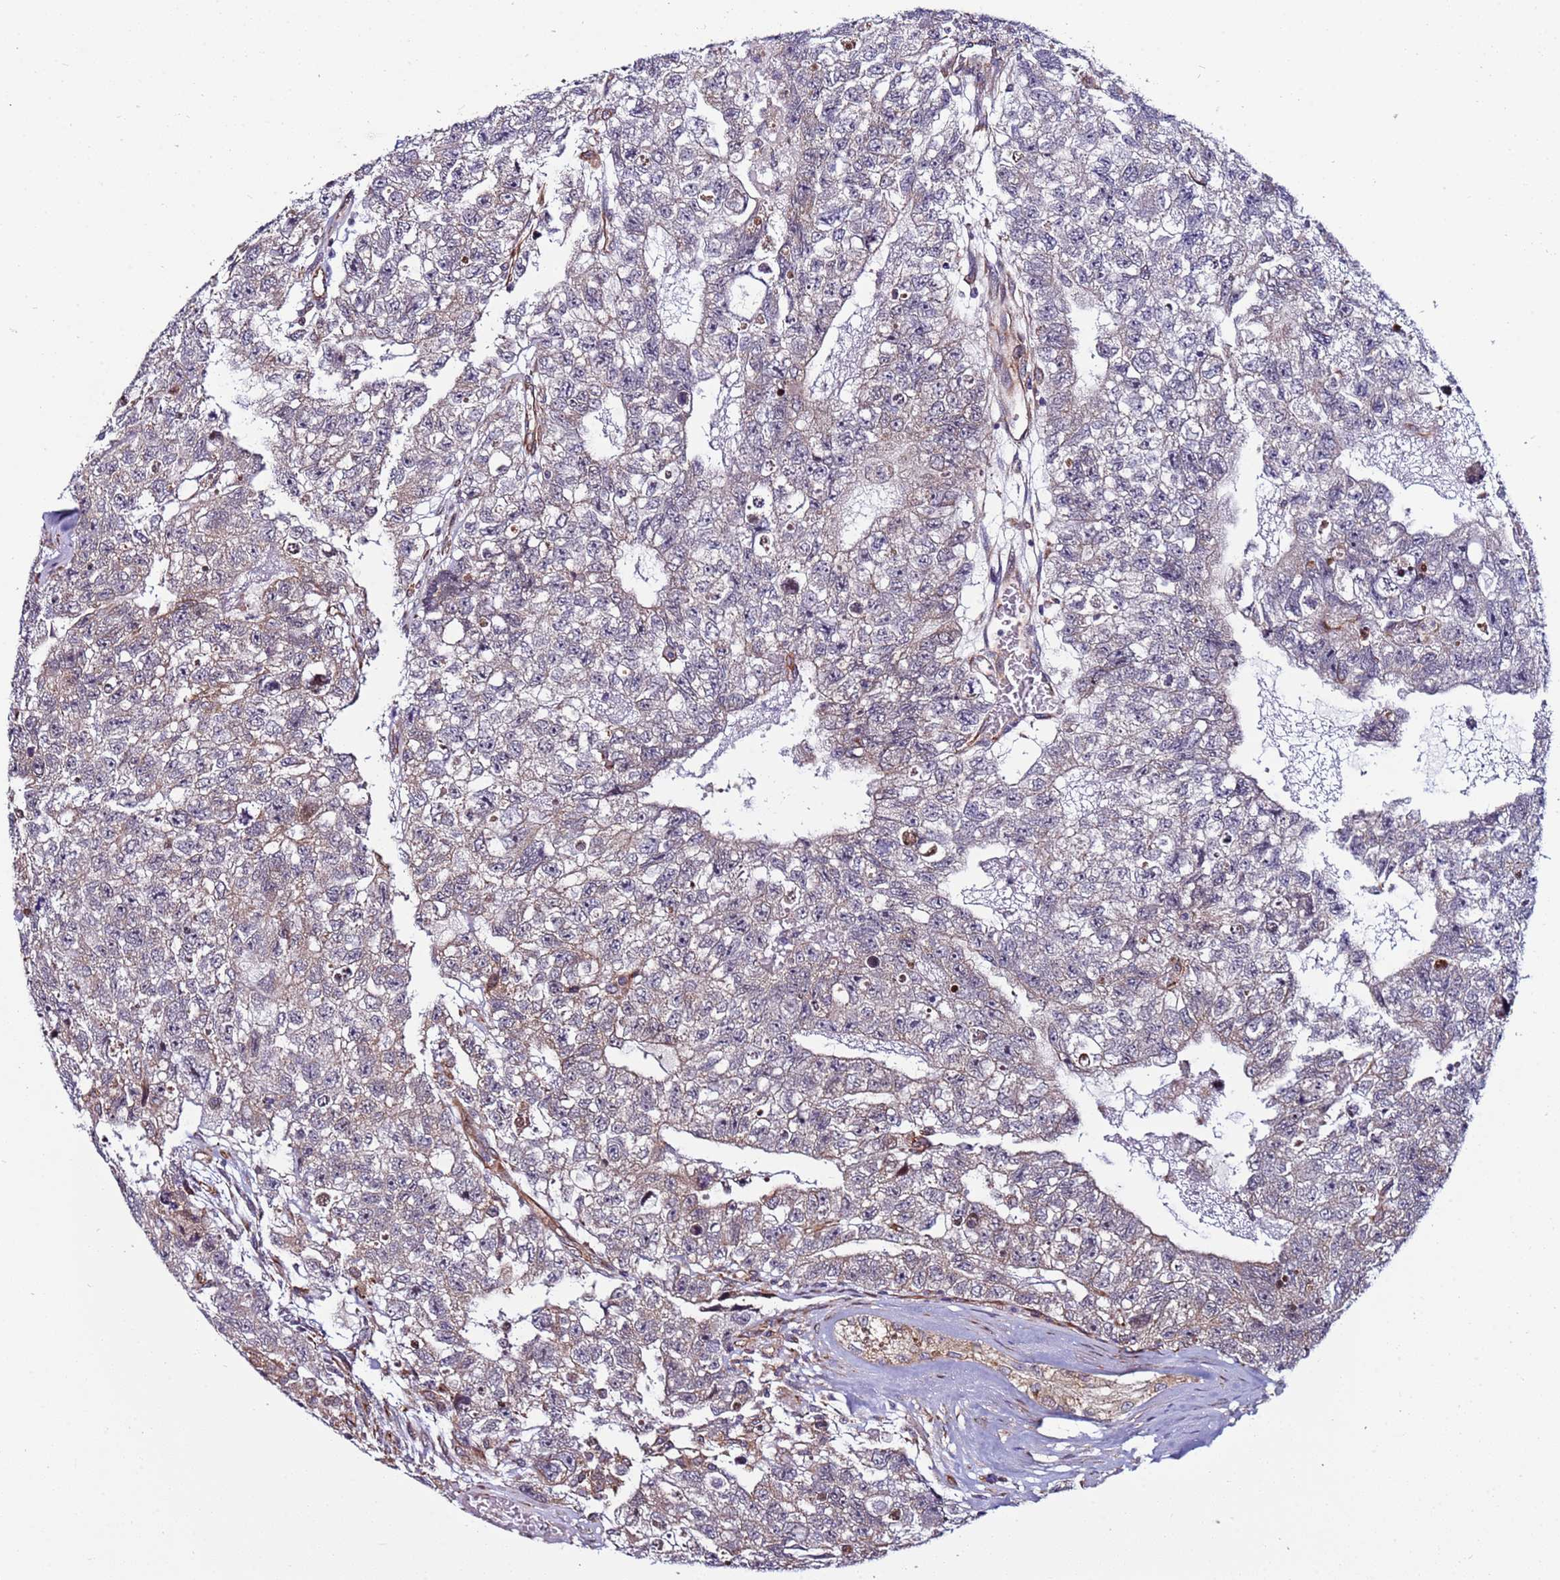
{"staining": {"intensity": "moderate", "quantity": "<25%", "location": "cytoplasmic/membranous"}, "tissue": "testis cancer", "cell_type": "Tumor cells", "image_type": "cancer", "snomed": [{"axis": "morphology", "description": "Carcinoma, Embryonal, NOS"}, {"axis": "topography", "description": "Testis"}], "caption": "Moderate cytoplasmic/membranous positivity is present in about <25% of tumor cells in testis embryonal carcinoma.", "gene": "MCRIP1", "patient": {"sex": "male", "age": 26}}